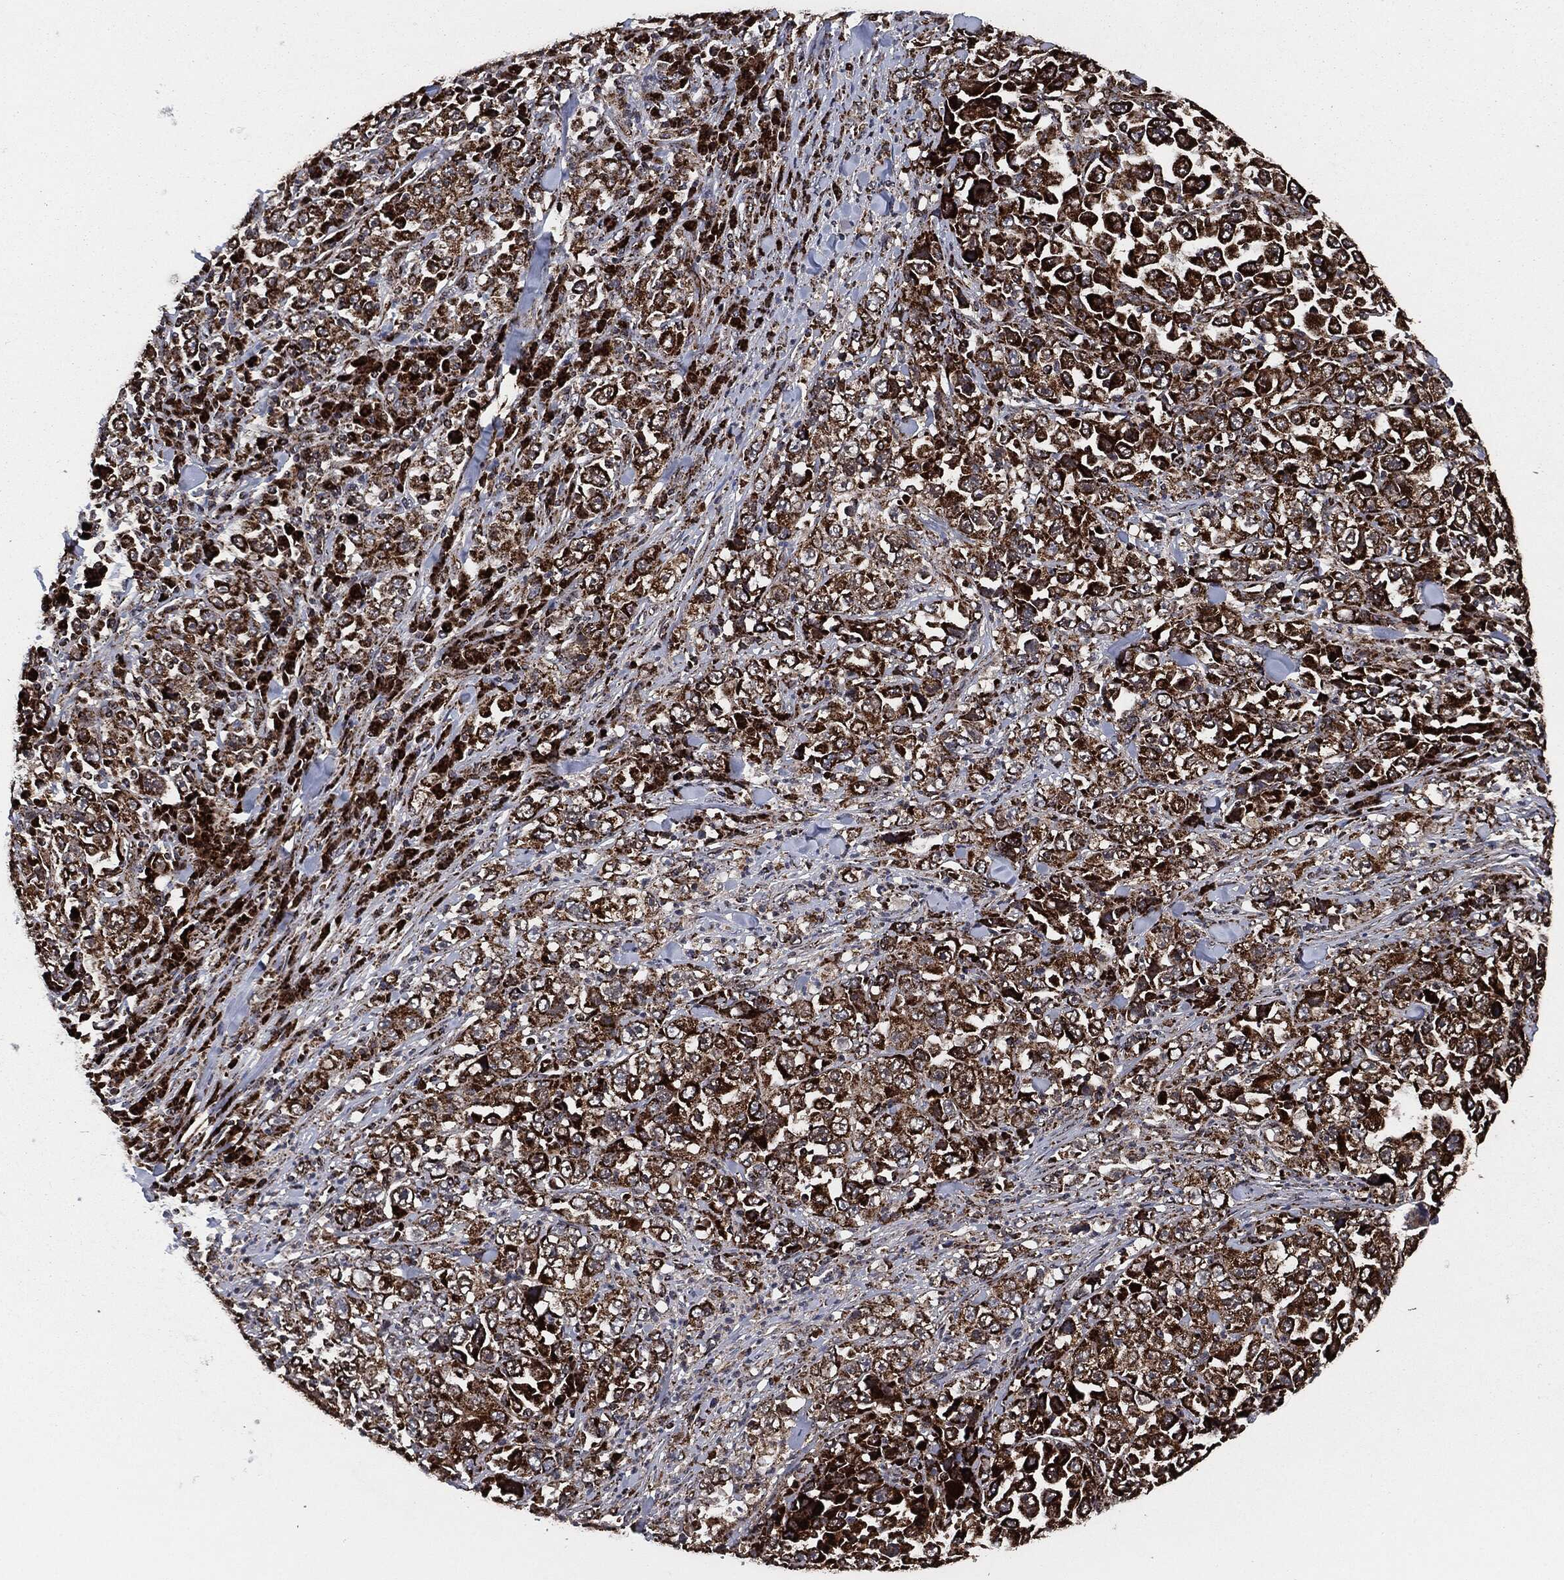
{"staining": {"intensity": "strong", "quantity": ">75%", "location": "cytoplasmic/membranous"}, "tissue": "stomach cancer", "cell_type": "Tumor cells", "image_type": "cancer", "snomed": [{"axis": "morphology", "description": "Normal tissue, NOS"}, {"axis": "morphology", "description": "Adenocarcinoma, NOS"}, {"axis": "topography", "description": "Stomach, upper"}, {"axis": "topography", "description": "Stomach"}], "caption": "Protein staining by IHC demonstrates strong cytoplasmic/membranous expression in approximately >75% of tumor cells in stomach adenocarcinoma.", "gene": "FH", "patient": {"sex": "male", "age": 59}}